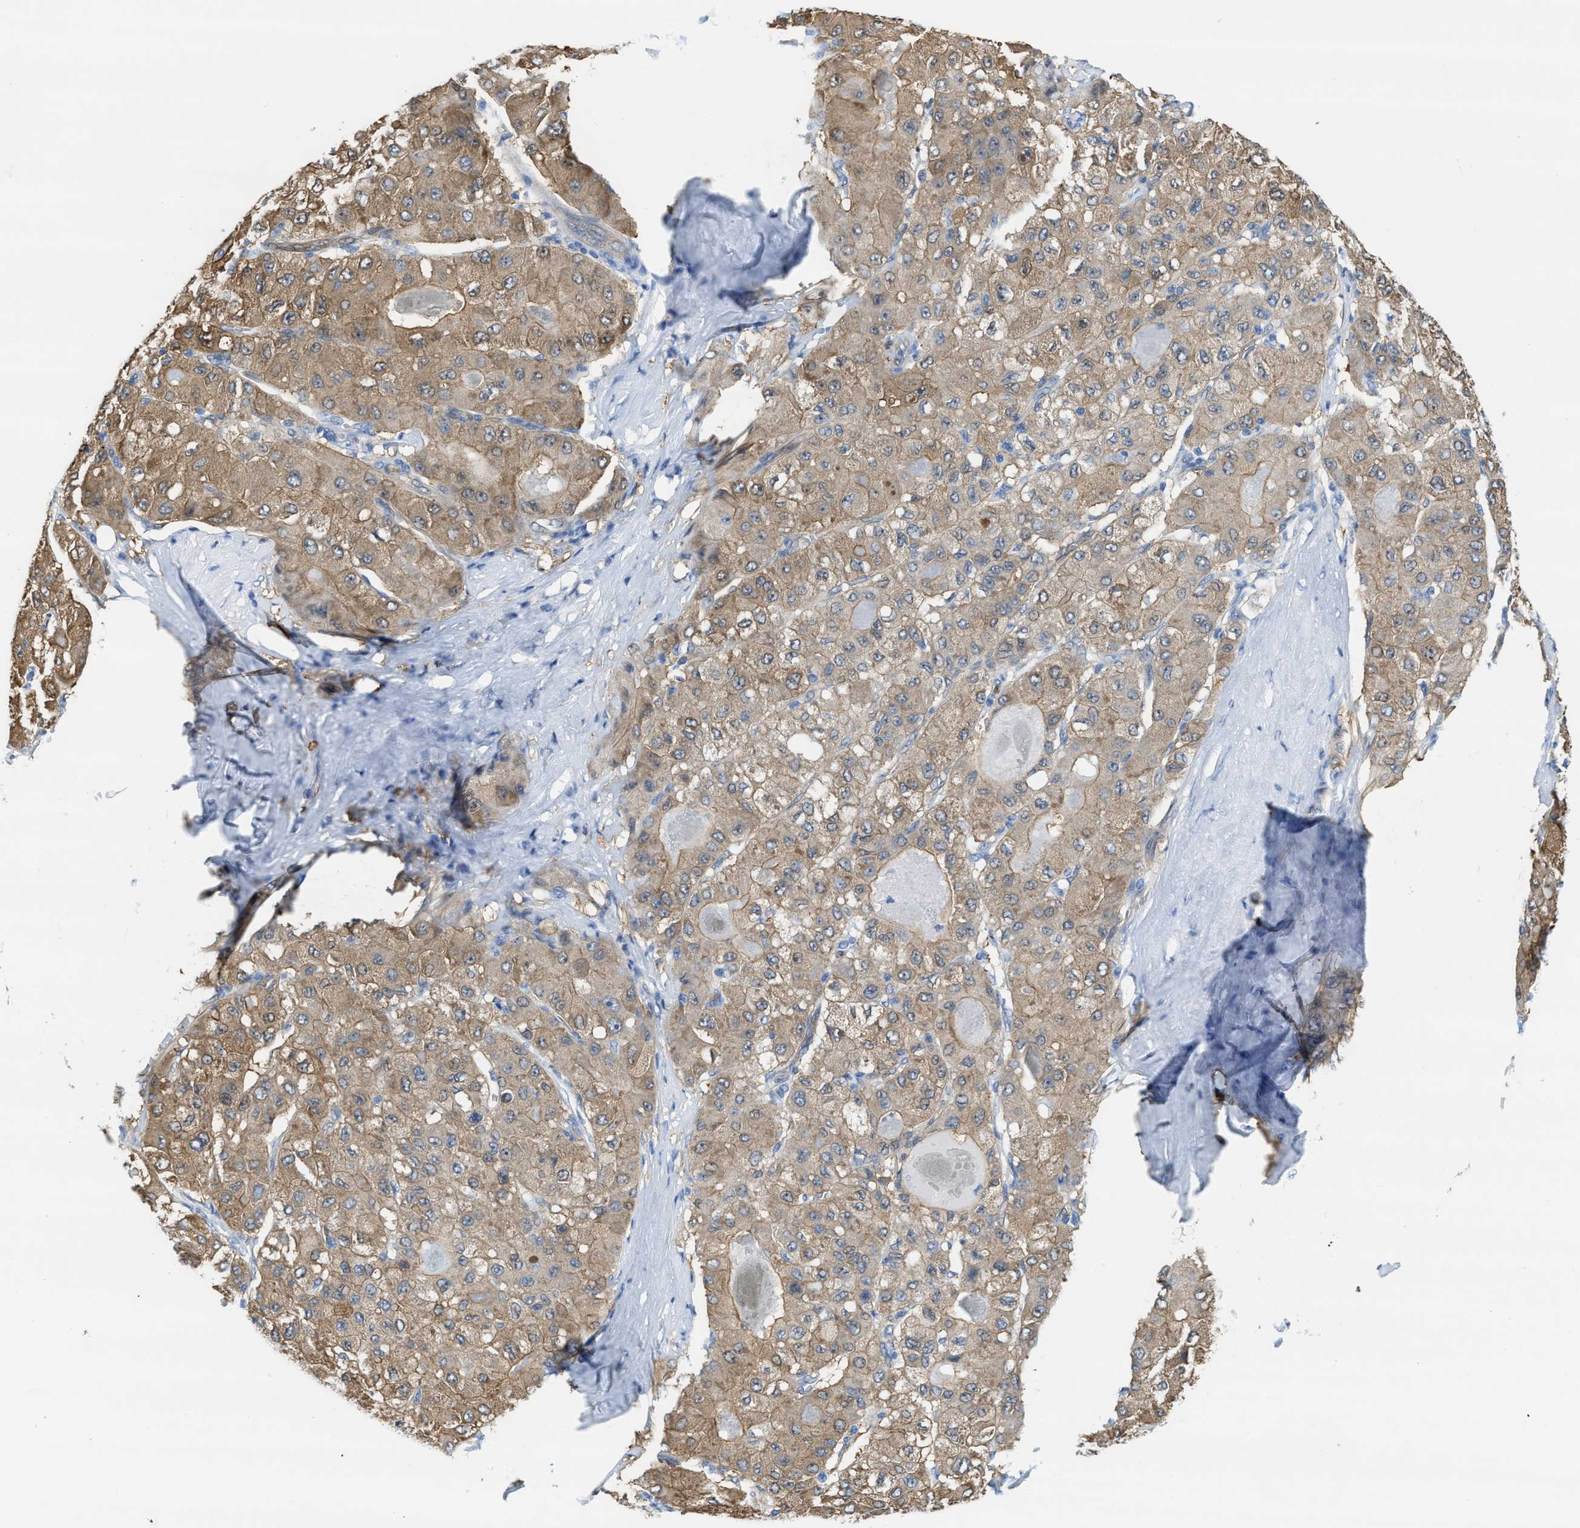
{"staining": {"intensity": "moderate", "quantity": ">75%", "location": "cytoplasmic/membranous"}, "tissue": "liver cancer", "cell_type": "Tumor cells", "image_type": "cancer", "snomed": [{"axis": "morphology", "description": "Carcinoma, Hepatocellular, NOS"}, {"axis": "topography", "description": "Liver"}], "caption": "Immunohistochemistry (IHC) histopathology image of neoplastic tissue: liver hepatocellular carcinoma stained using IHC demonstrates medium levels of moderate protein expression localized specifically in the cytoplasmic/membranous of tumor cells, appearing as a cytoplasmic/membranous brown color.", "gene": "ASS1", "patient": {"sex": "male", "age": 80}}